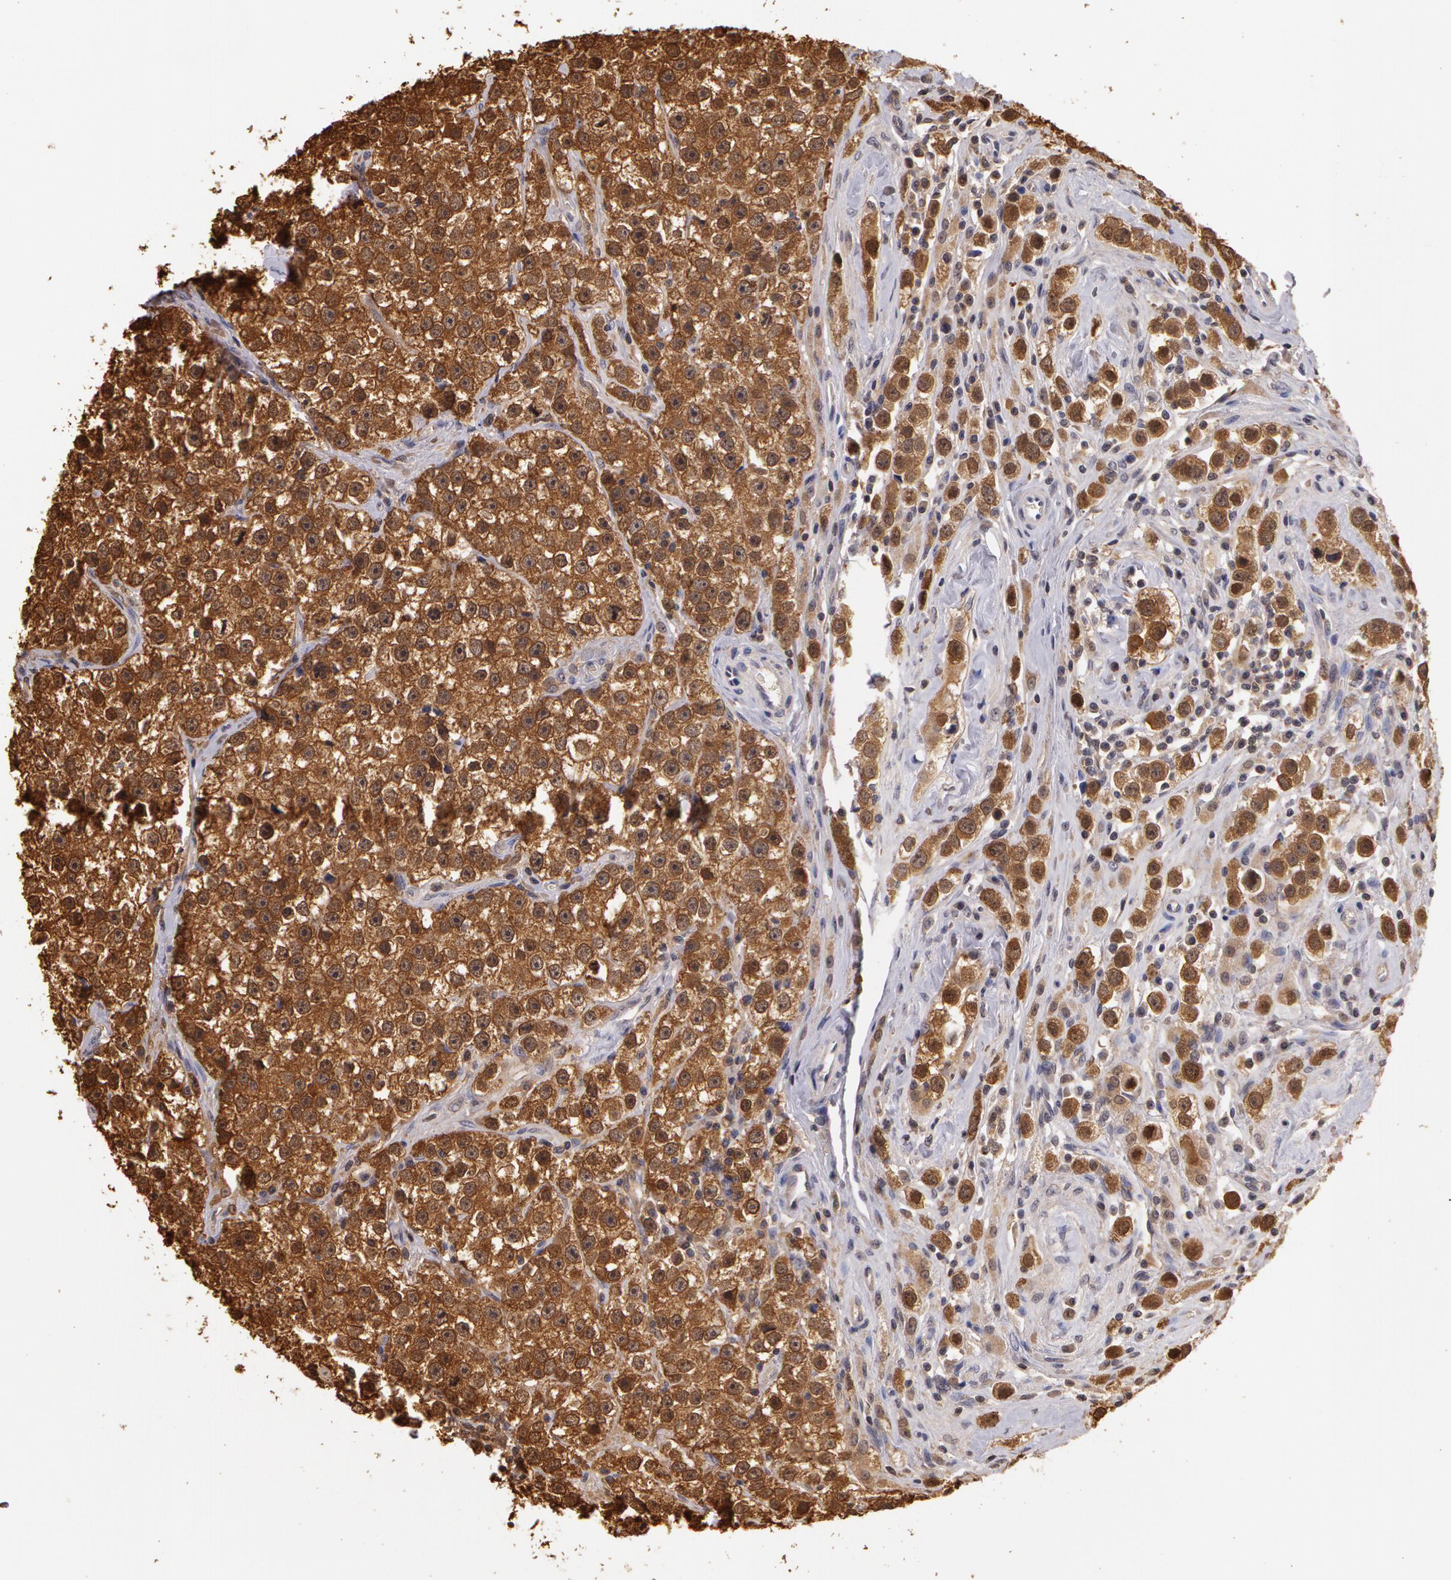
{"staining": {"intensity": "moderate", "quantity": ">75%", "location": "cytoplasmic/membranous"}, "tissue": "testis cancer", "cell_type": "Tumor cells", "image_type": "cancer", "snomed": [{"axis": "morphology", "description": "Seminoma, NOS"}, {"axis": "topography", "description": "Testis"}], "caption": "Testis seminoma was stained to show a protein in brown. There is medium levels of moderate cytoplasmic/membranous staining in approximately >75% of tumor cells.", "gene": "AHSA1", "patient": {"sex": "male", "age": 32}}